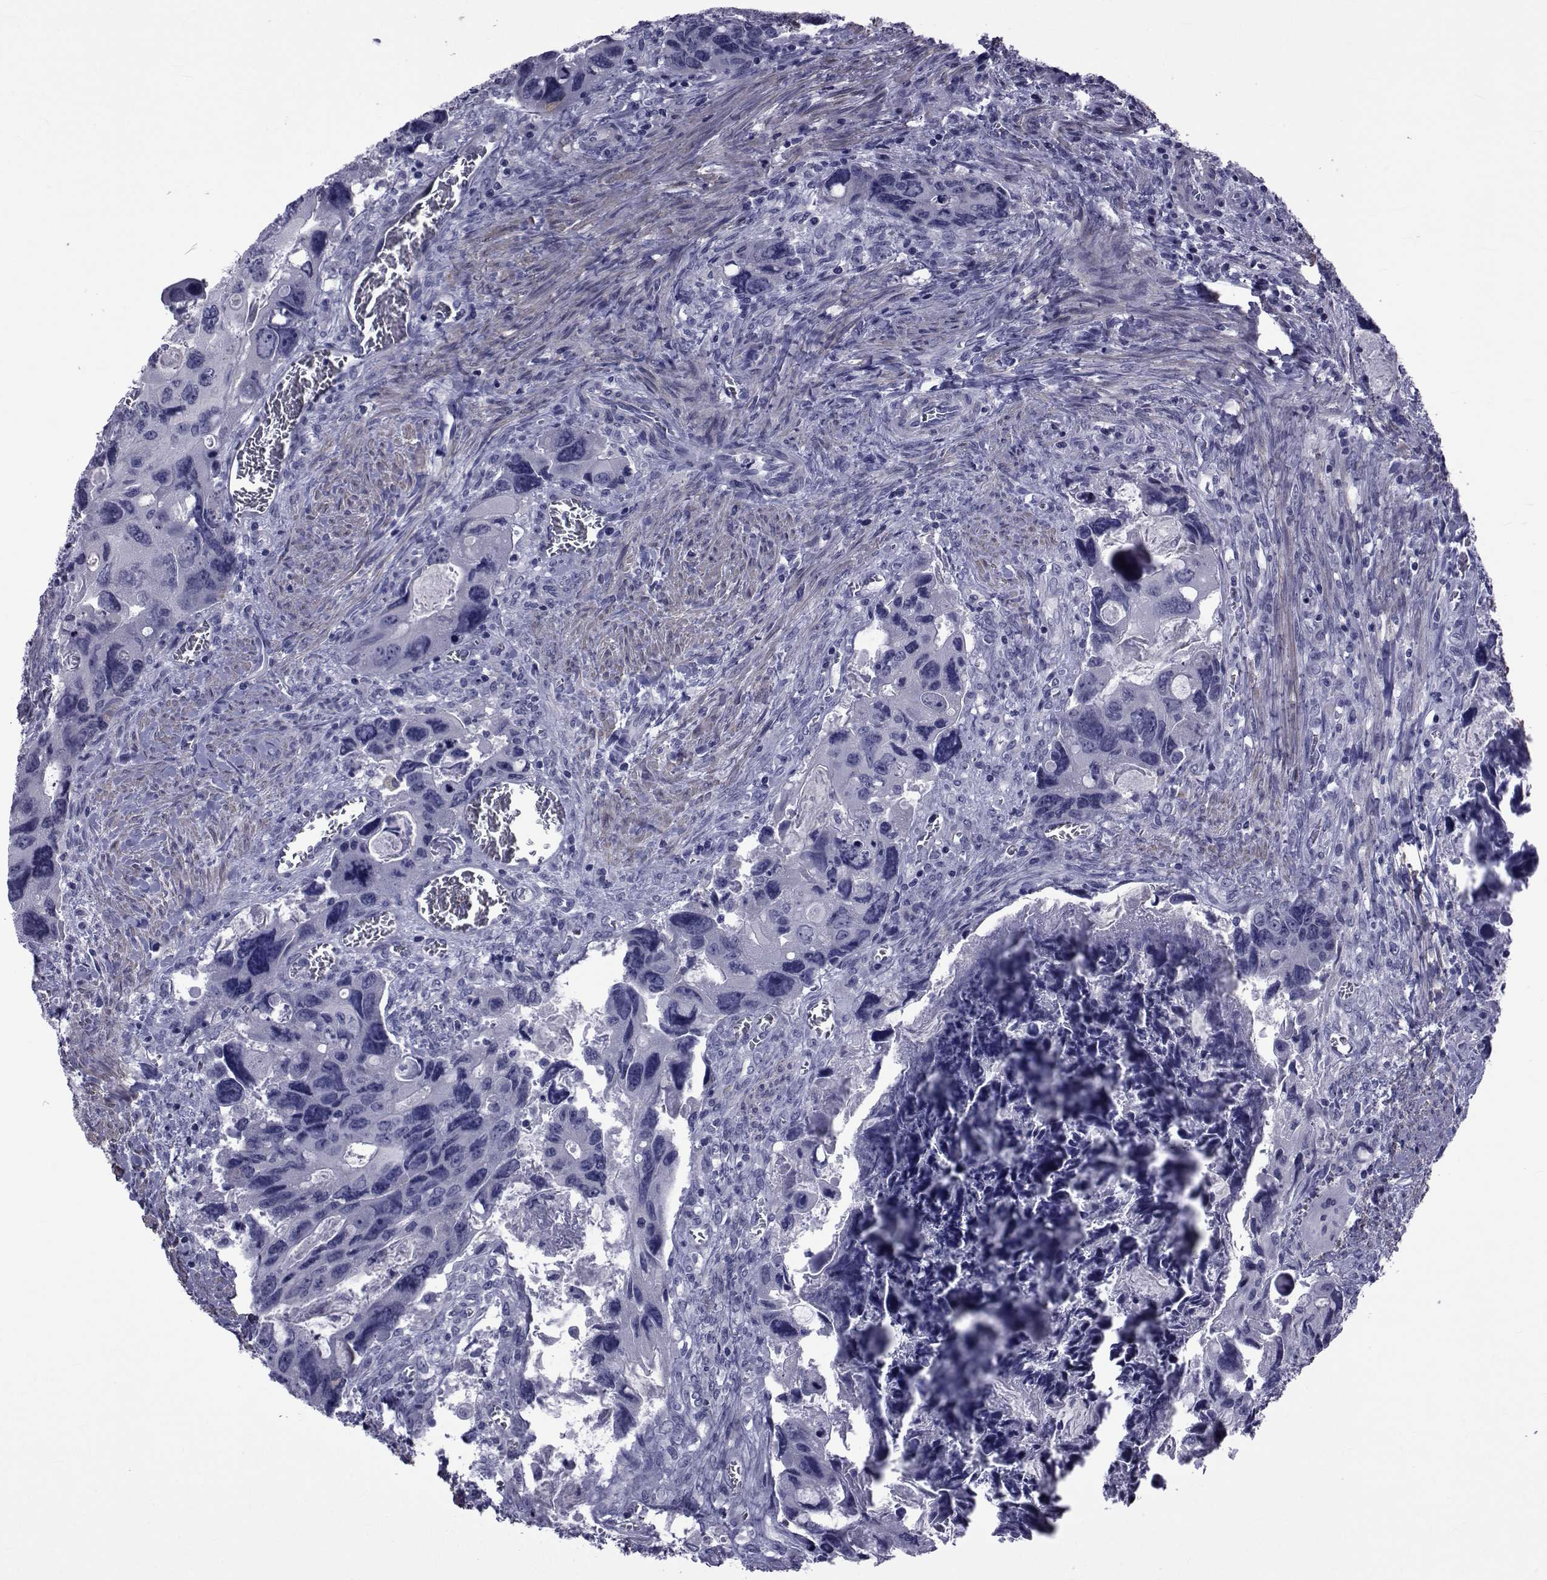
{"staining": {"intensity": "negative", "quantity": "none", "location": "none"}, "tissue": "colorectal cancer", "cell_type": "Tumor cells", "image_type": "cancer", "snomed": [{"axis": "morphology", "description": "Adenocarcinoma, NOS"}, {"axis": "topography", "description": "Rectum"}], "caption": "There is no significant positivity in tumor cells of colorectal cancer (adenocarcinoma).", "gene": "GKAP1", "patient": {"sex": "male", "age": 62}}